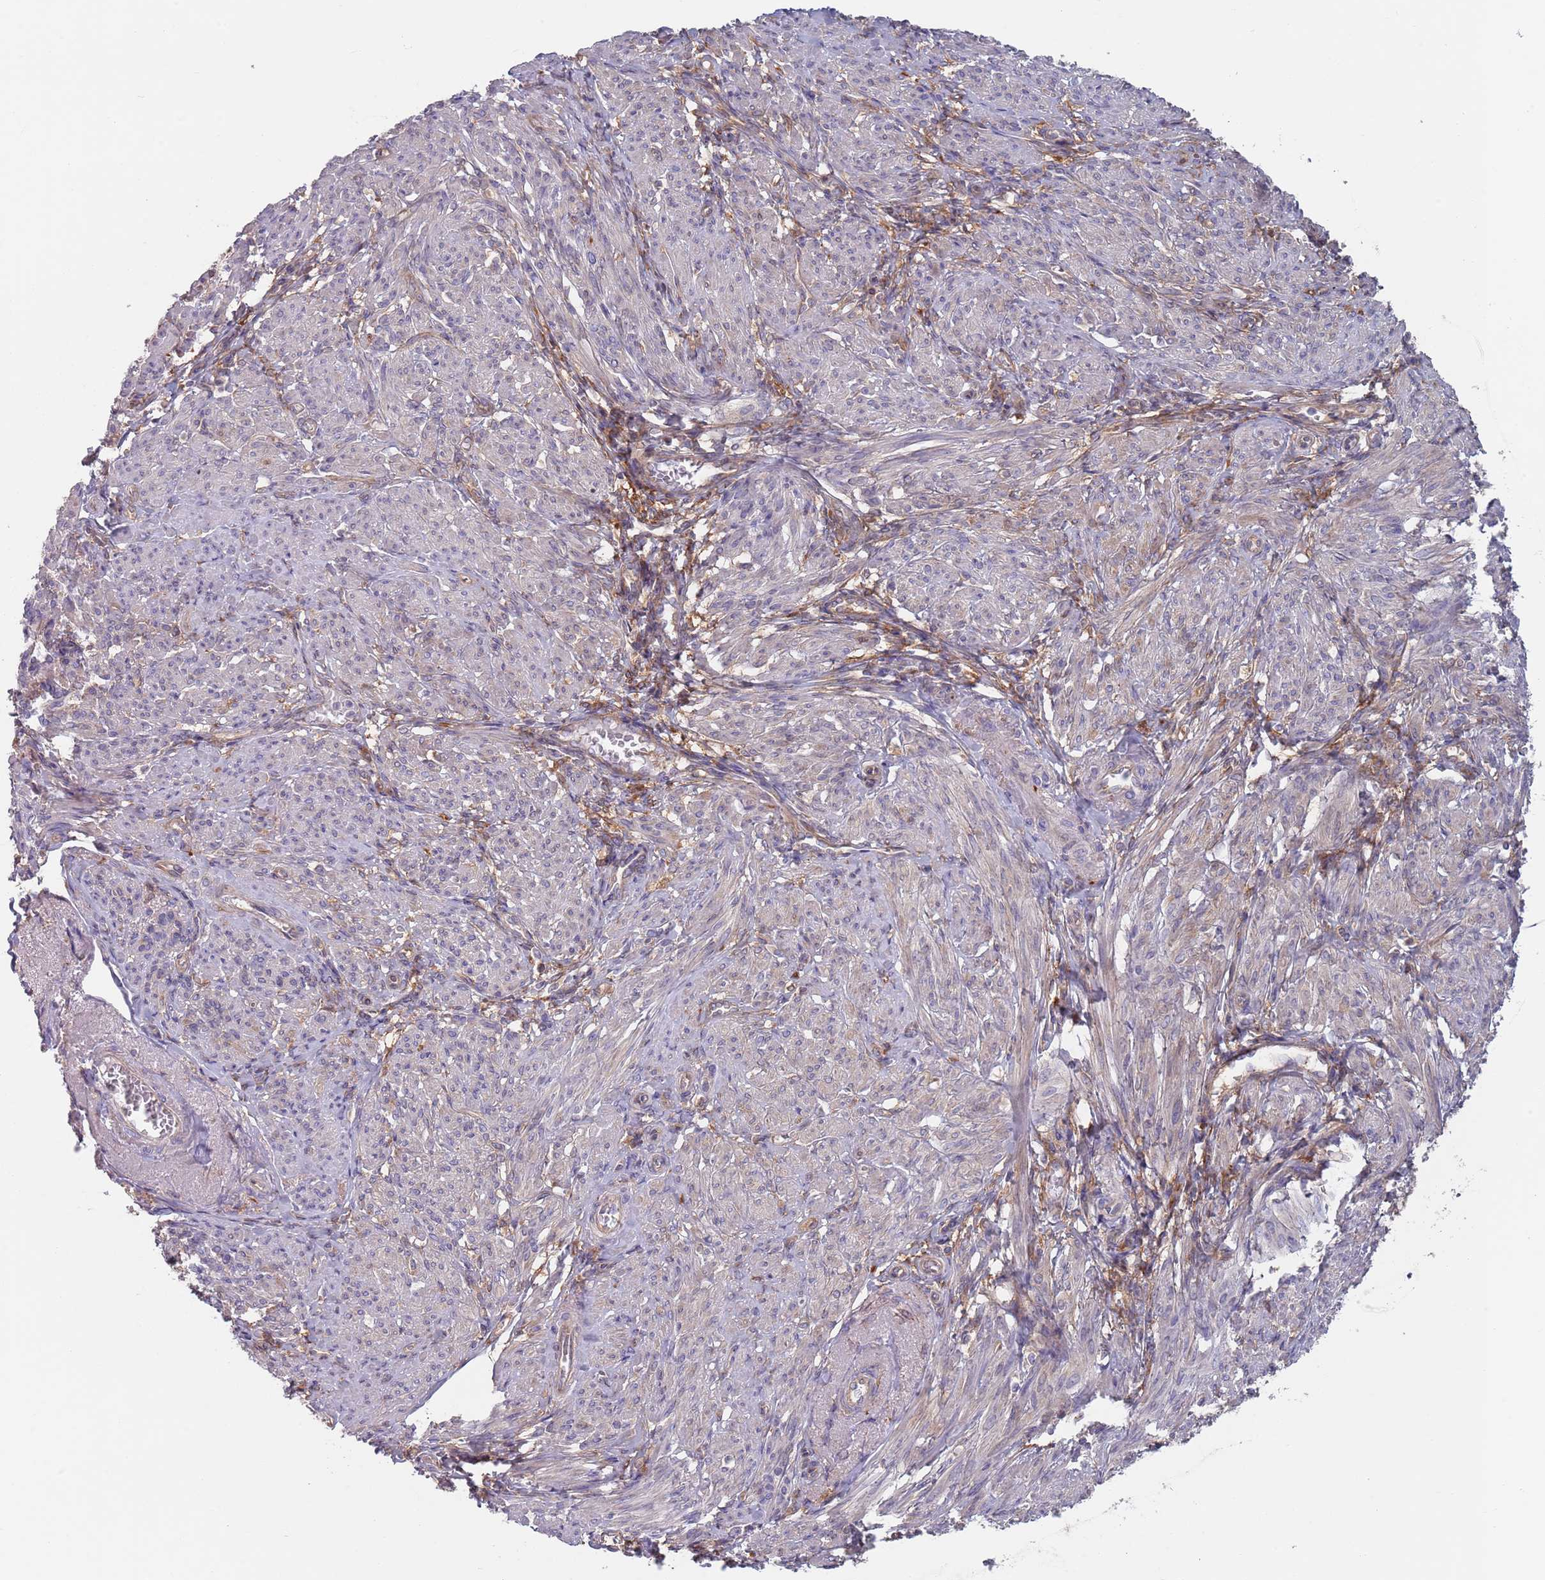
{"staining": {"intensity": "weak", "quantity": "<25%", "location": "cytoplasmic/membranous"}, "tissue": "smooth muscle", "cell_type": "Smooth muscle cells", "image_type": "normal", "snomed": [{"axis": "morphology", "description": "Normal tissue, NOS"}, {"axis": "topography", "description": "Smooth muscle"}], "caption": "The image exhibits no significant staining in smooth muscle cells of smooth muscle. (DAB immunohistochemistry, high magnification).", "gene": "APPL2", "patient": {"sex": "female", "age": 39}}